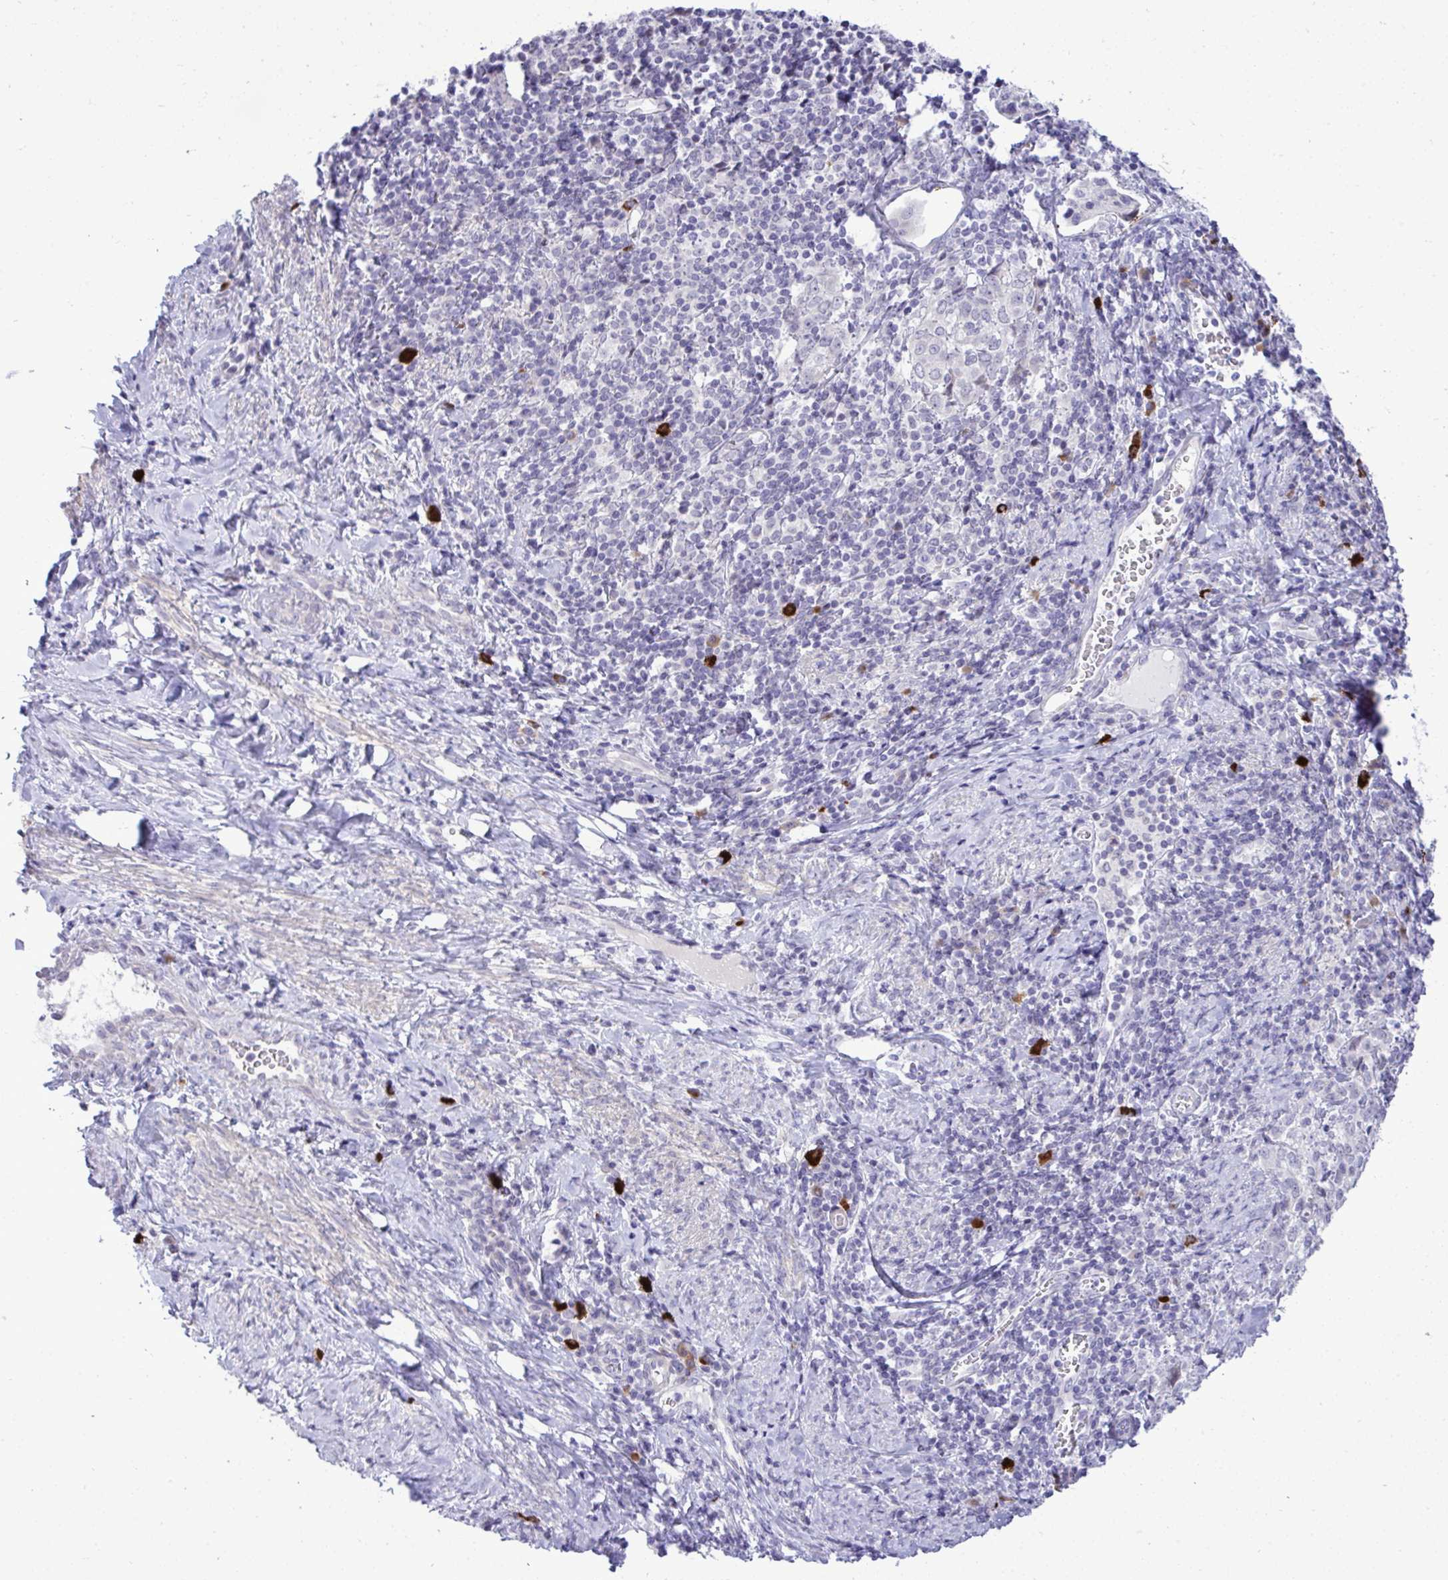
{"staining": {"intensity": "negative", "quantity": "none", "location": "none"}, "tissue": "cervical cancer", "cell_type": "Tumor cells", "image_type": "cancer", "snomed": [{"axis": "morphology", "description": "Normal tissue, NOS"}, {"axis": "morphology", "description": "Squamous cell carcinoma, NOS"}, {"axis": "topography", "description": "Vagina"}, {"axis": "topography", "description": "Cervix"}], "caption": "A histopathology image of human cervical cancer (squamous cell carcinoma) is negative for staining in tumor cells.", "gene": "SPAG1", "patient": {"sex": "female", "age": 45}}